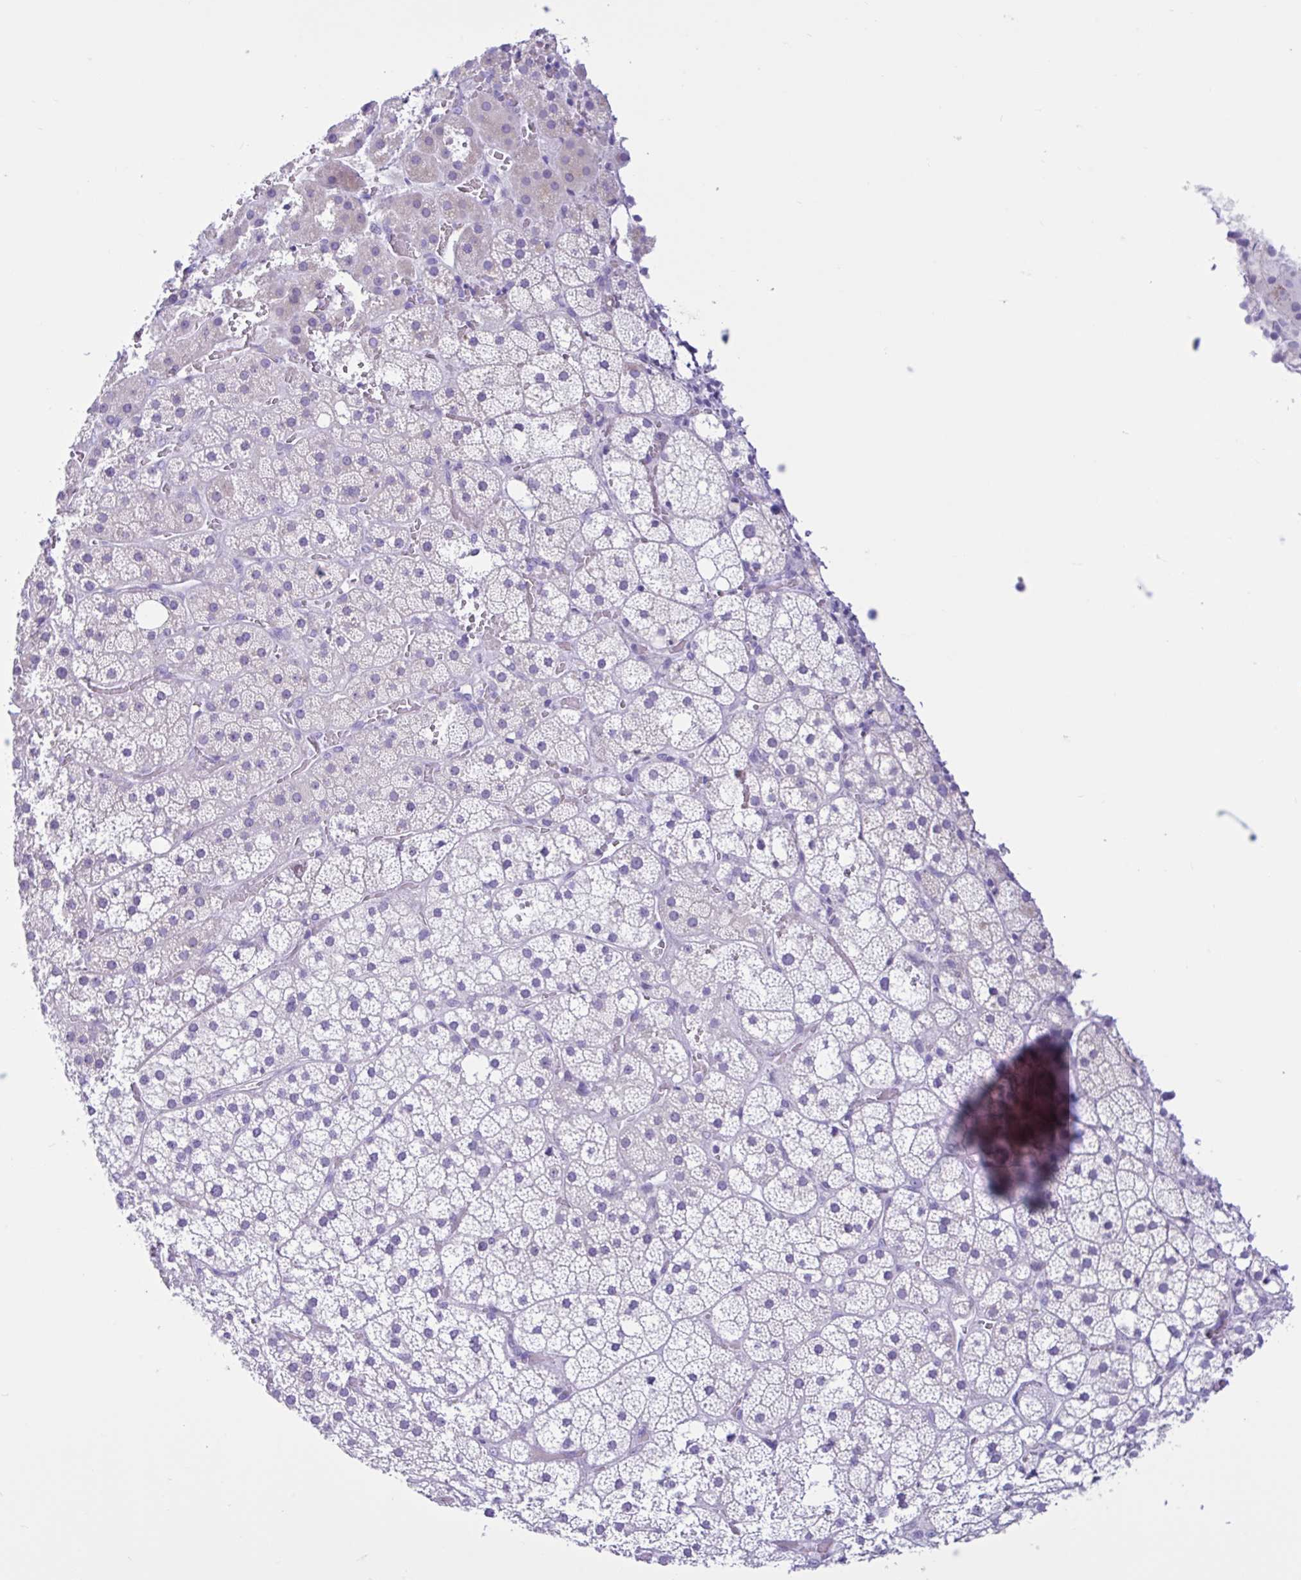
{"staining": {"intensity": "negative", "quantity": "none", "location": "none"}, "tissue": "adrenal gland", "cell_type": "Glandular cells", "image_type": "normal", "snomed": [{"axis": "morphology", "description": "Normal tissue, NOS"}, {"axis": "topography", "description": "Adrenal gland"}], "caption": "Immunohistochemistry (IHC) image of unremarkable adrenal gland stained for a protein (brown), which demonstrates no staining in glandular cells.", "gene": "CYP19A1", "patient": {"sex": "male", "age": 53}}